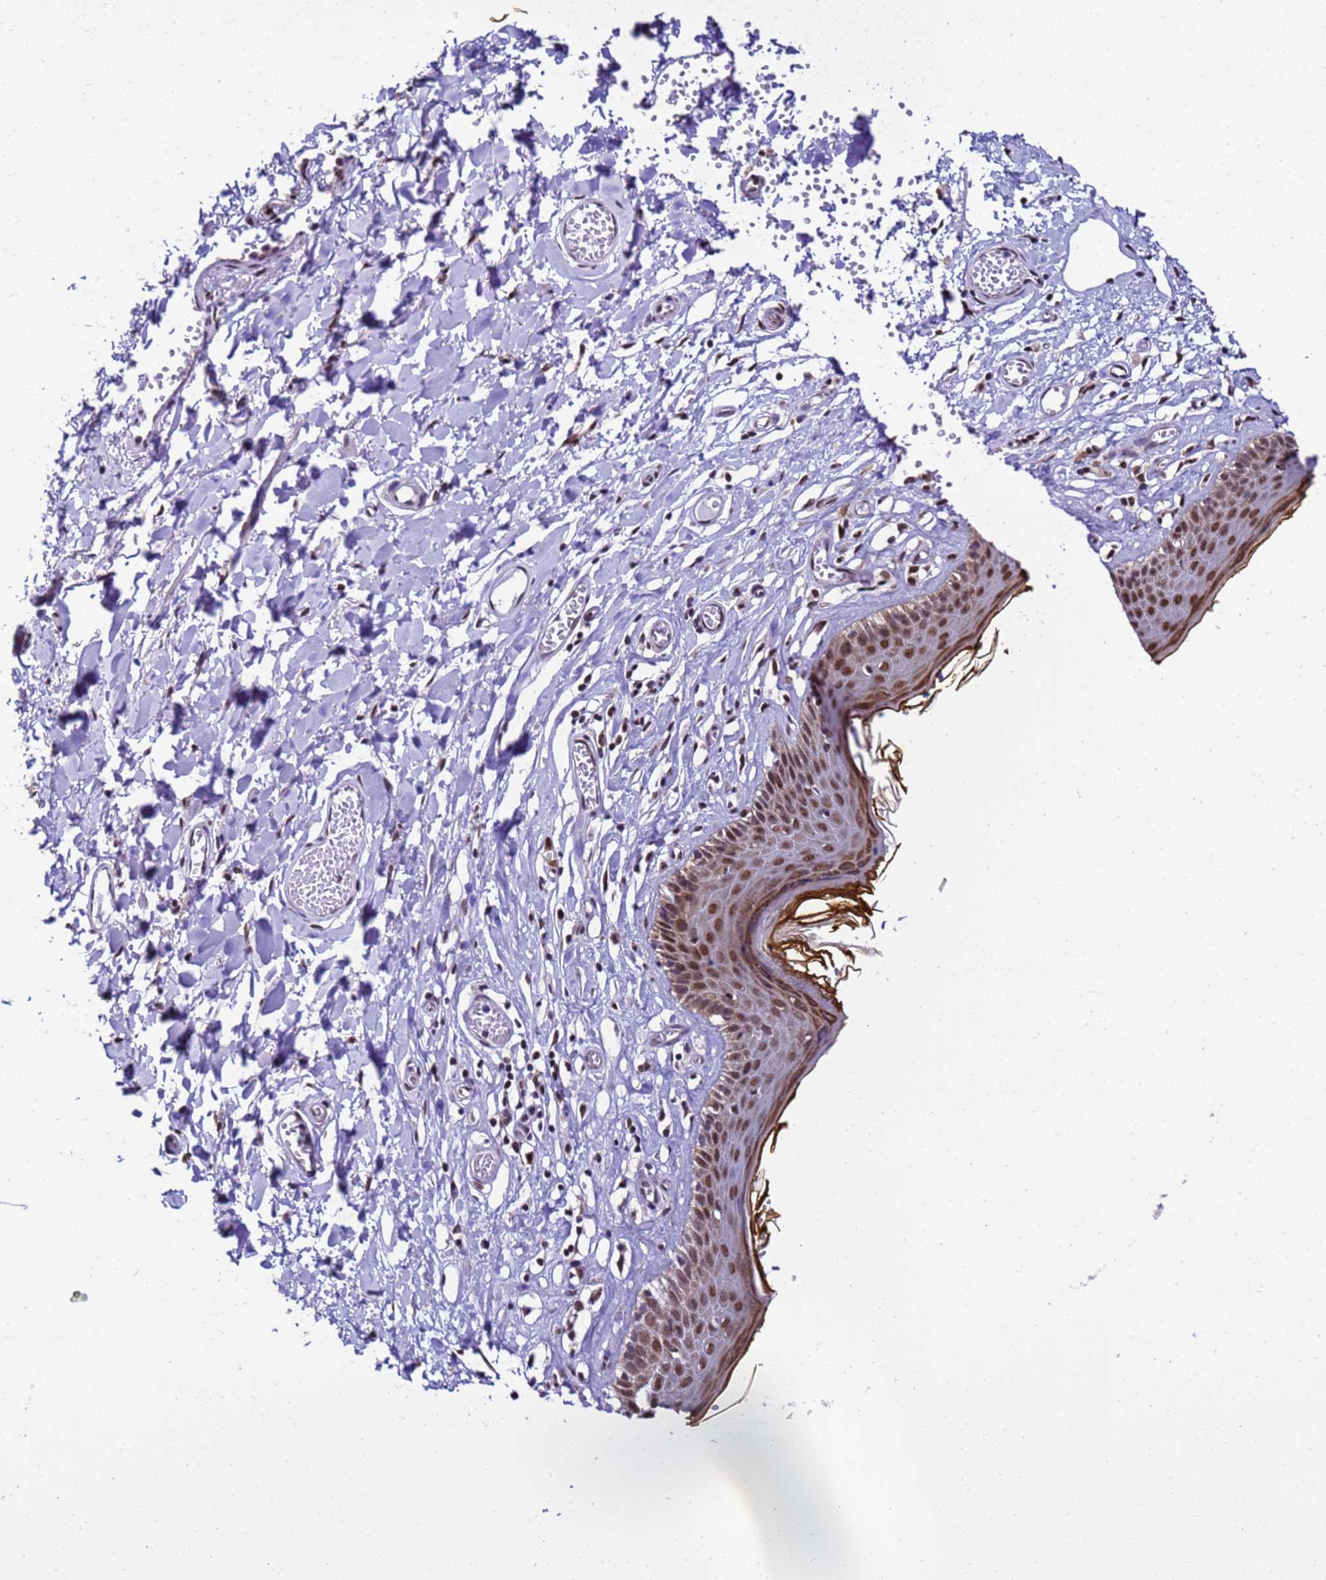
{"staining": {"intensity": "moderate", "quantity": ">75%", "location": "cytoplasmic/membranous"}, "tissue": "skin", "cell_type": "Epidermal cells", "image_type": "normal", "snomed": [{"axis": "morphology", "description": "Normal tissue, NOS"}, {"axis": "topography", "description": "Adipose tissue"}, {"axis": "topography", "description": "Vascular tissue"}, {"axis": "topography", "description": "Vulva"}, {"axis": "topography", "description": "Peripheral nerve tissue"}], "caption": "Immunohistochemistry of benign human skin reveals medium levels of moderate cytoplasmic/membranous staining in approximately >75% of epidermal cells.", "gene": "SMN1", "patient": {"sex": "female", "age": 86}}